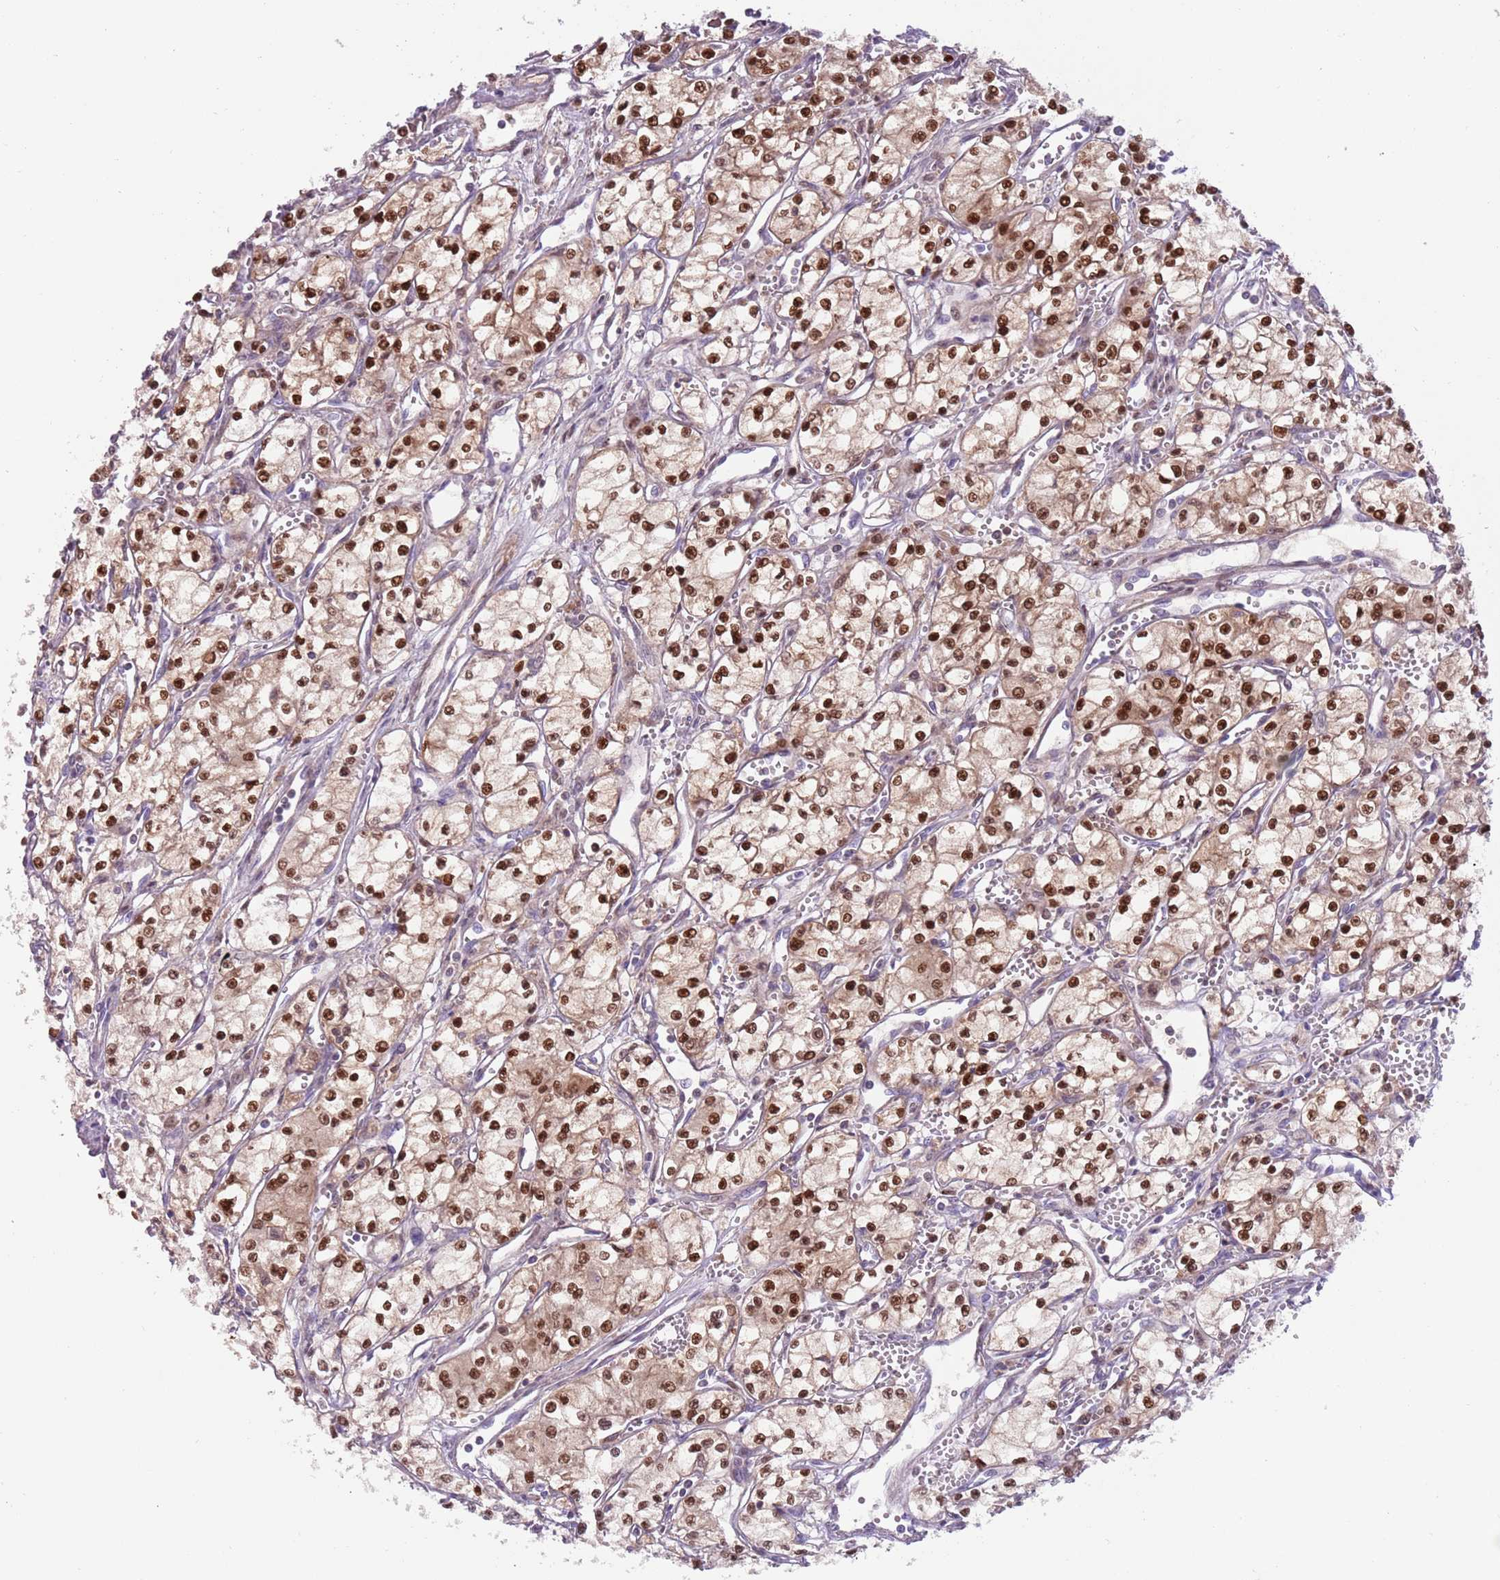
{"staining": {"intensity": "strong", "quantity": "25%-75%", "location": "nuclear"}, "tissue": "renal cancer", "cell_type": "Tumor cells", "image_type": "cancer", "snomed": [{"axis": "morphology", "description": "Adenocarcinoma, NOS"}, {"axis": "topography", "description": "Kidney"}], "caption": "Renal cancer (adenocarcinoma) stained with immunohistochemistry (IHC) reveals strong nuclear expression in about 25%-75% of tumor cells.", "gene": "RMND5B", "patient": {"sex": "male", "age": 59}}